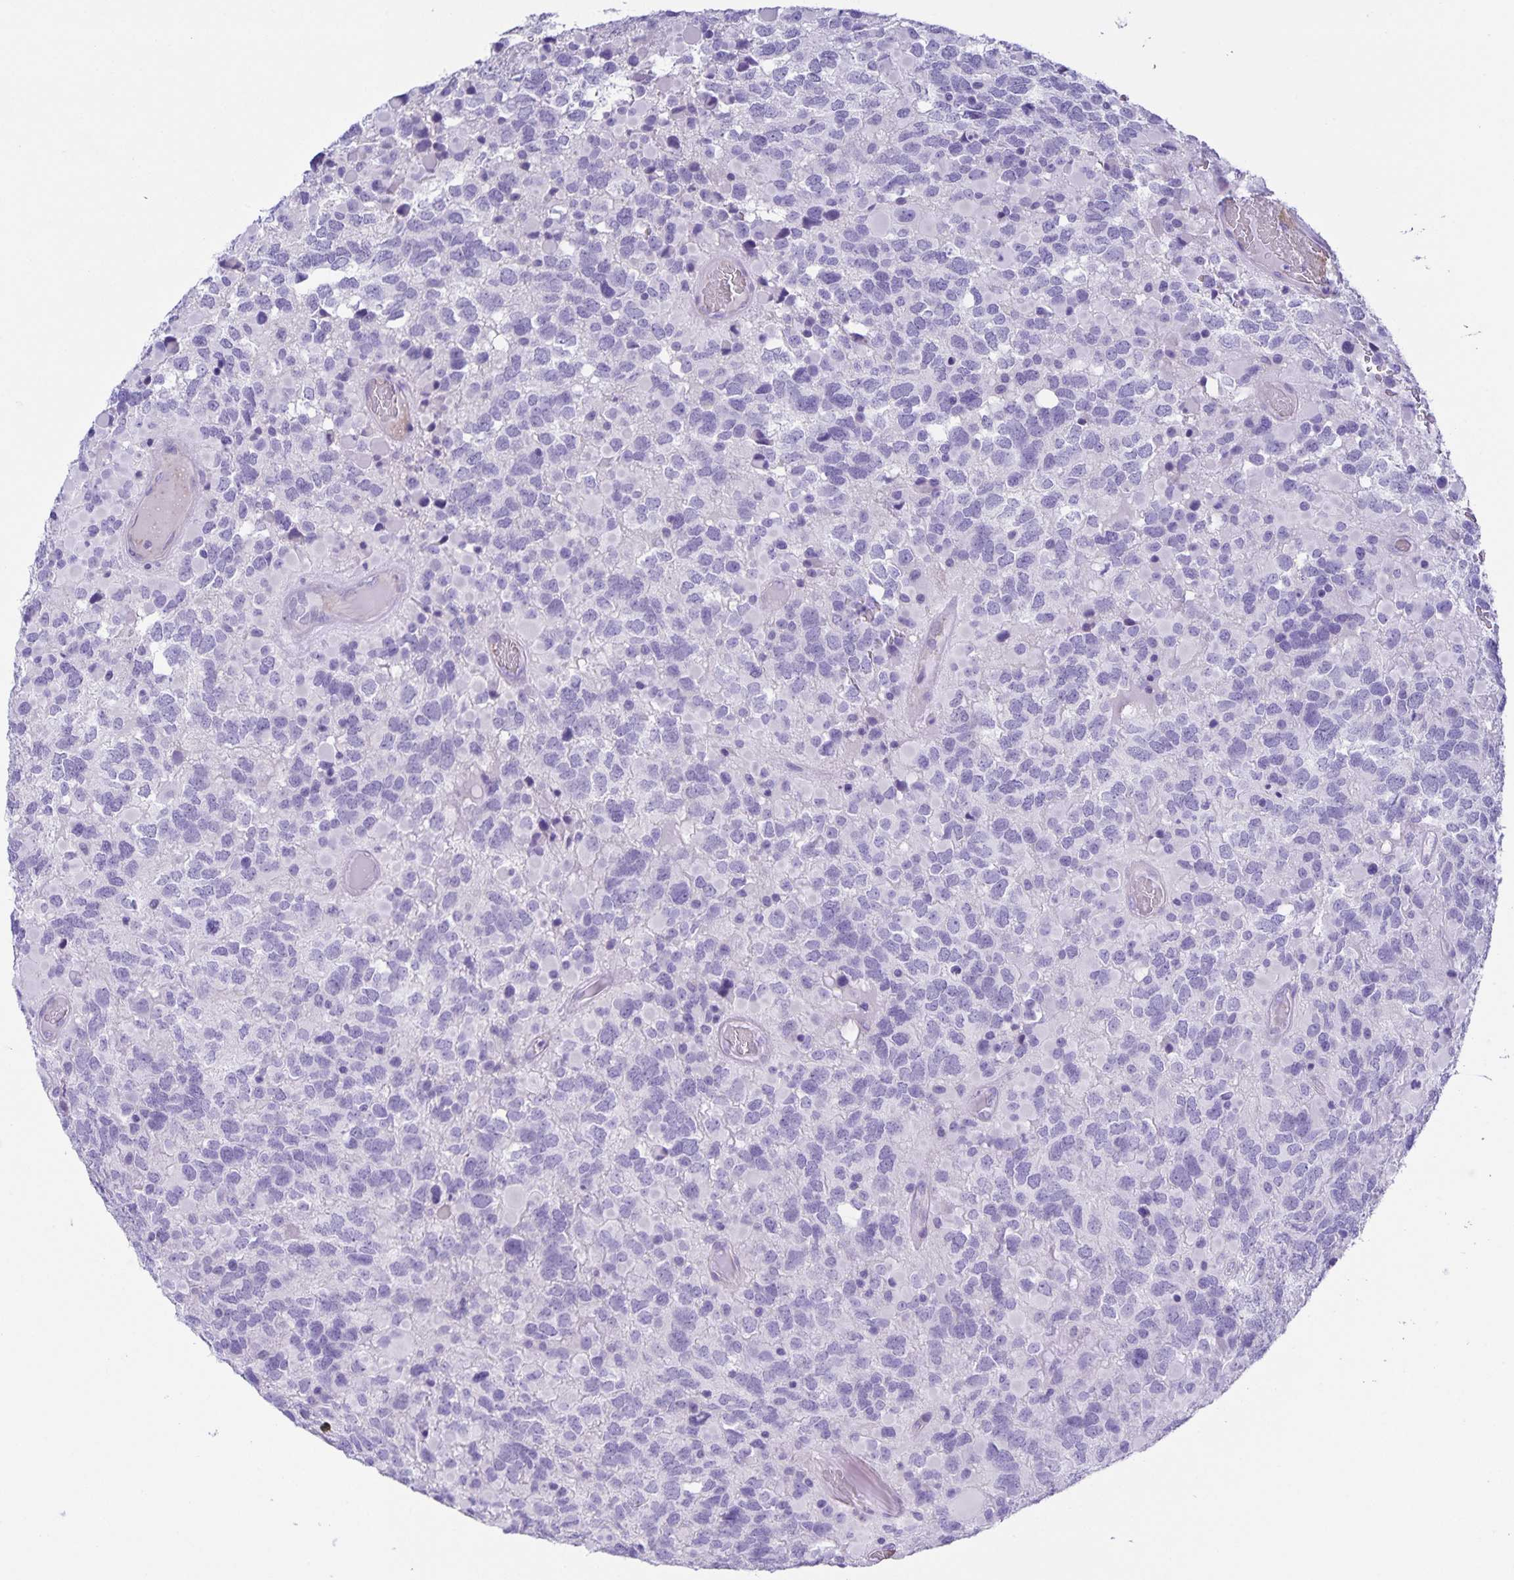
{"staining": {"intensity": "negative", "quantity": "none", "location": "none"}, "tissue": "glioma", "cell_type": "Tumor cells", "image_type": "cancer", "snomed": [{"axis": "morphology", "description": "Glioma, malignant, High grade"}, {"axis": "topography", "description": "Brain"}], "caption": "Tumor cells show no significant protein positivity in malignant high-grade glioma.", "gene": "UBQLN3", "patient": {"sex": "female", "age": 40}}